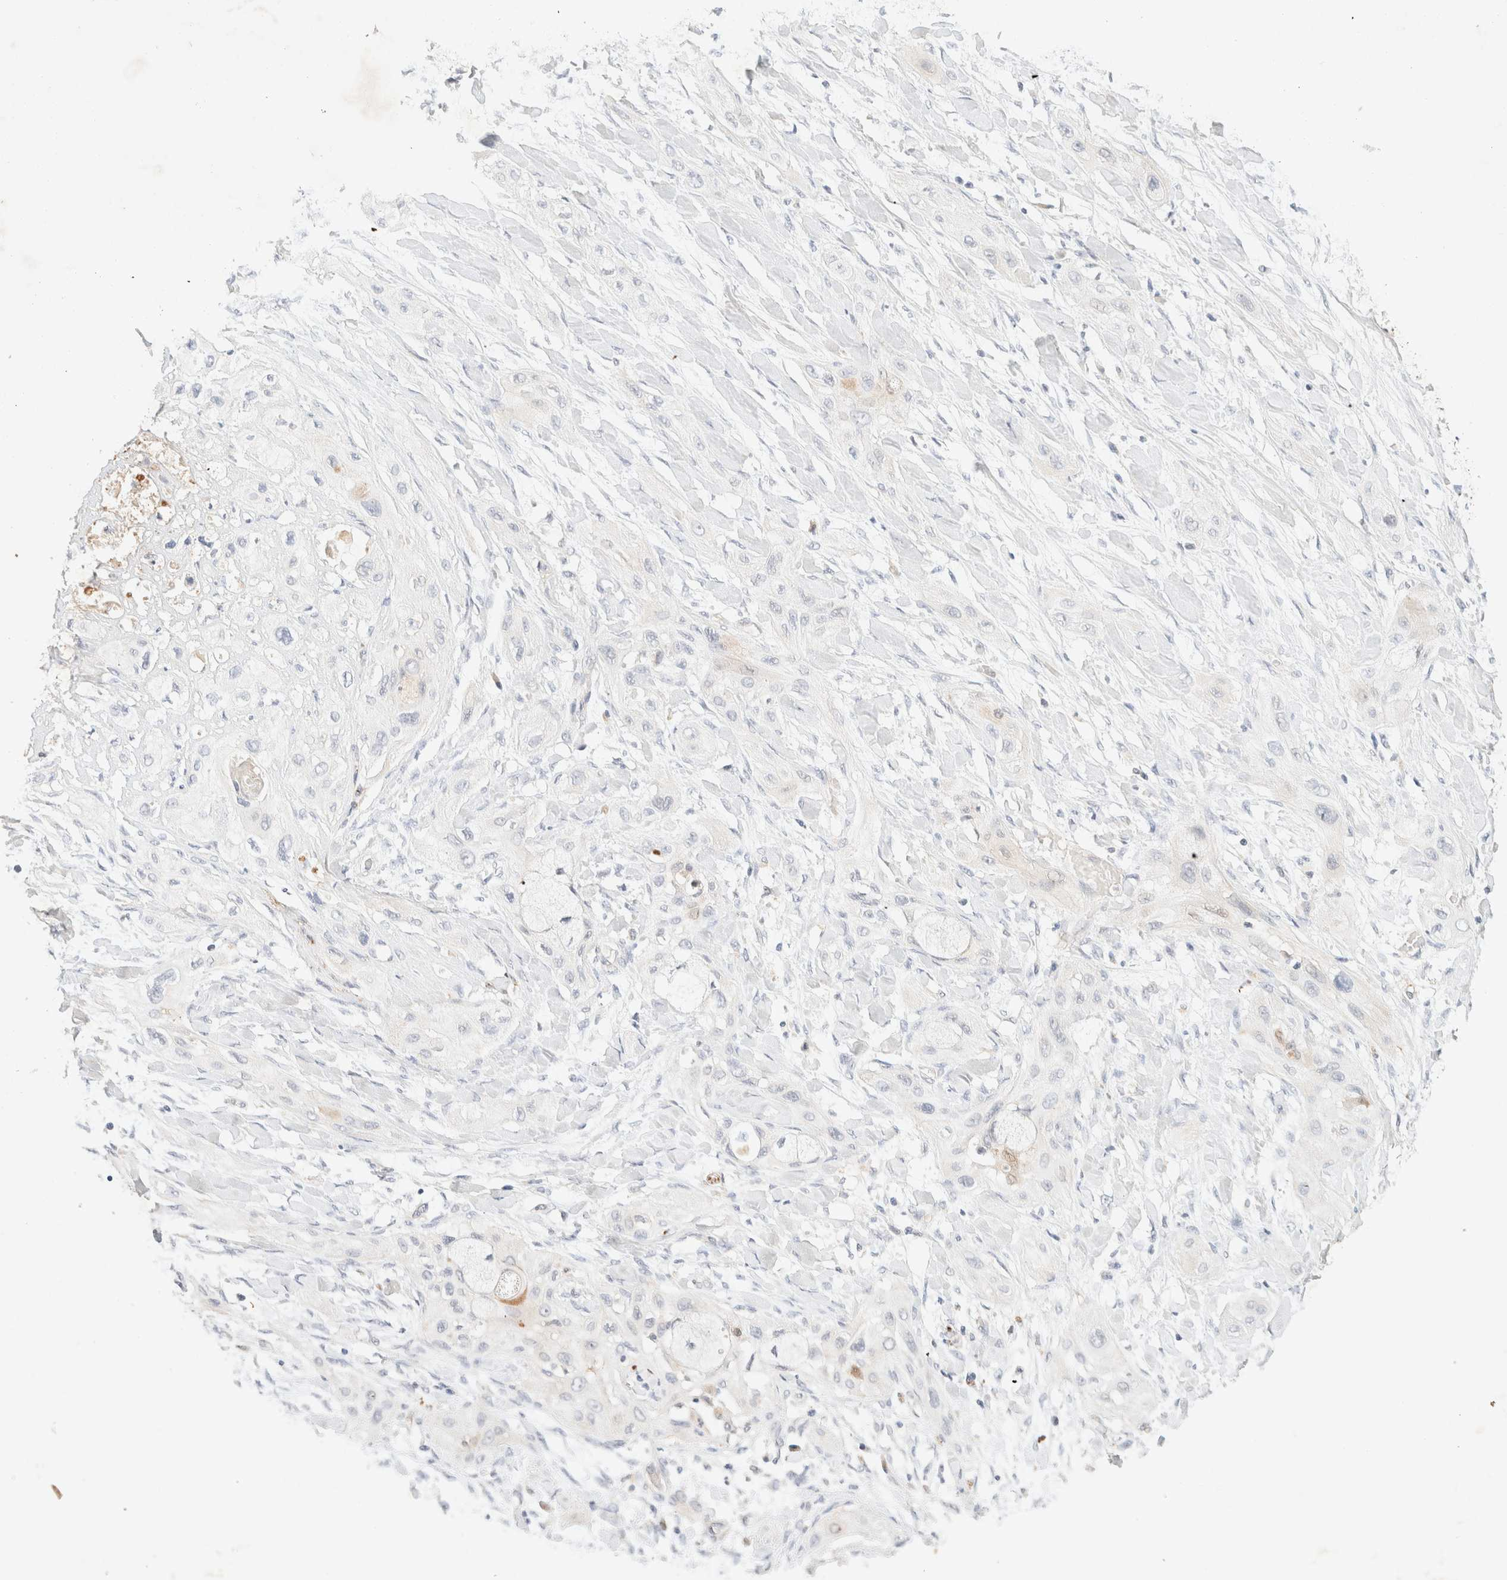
{"staining": {"intensity": "negative", "quantity": "none", "location": "none"}, "tissue": "lung cancer", "cell_type": "Tumor cells", "image_type": "cancer", "snomed": [{"axis": "morphology", "description": "Squamous cell carcinoma, NOS"}, {"axis": "topography", "description": "Lung"}], "caption": "Histopathology image shows no significant protein positivity in tumor cells of lung cancer (squamous cell carcinoma). (Stains: DAB immunohistochemistry with hematoxylin counter stain, Microscopy: brightfield microscopy at high magnification).", "gene": "SNTB1", "patient": {"sex": "female", "age": 47}}